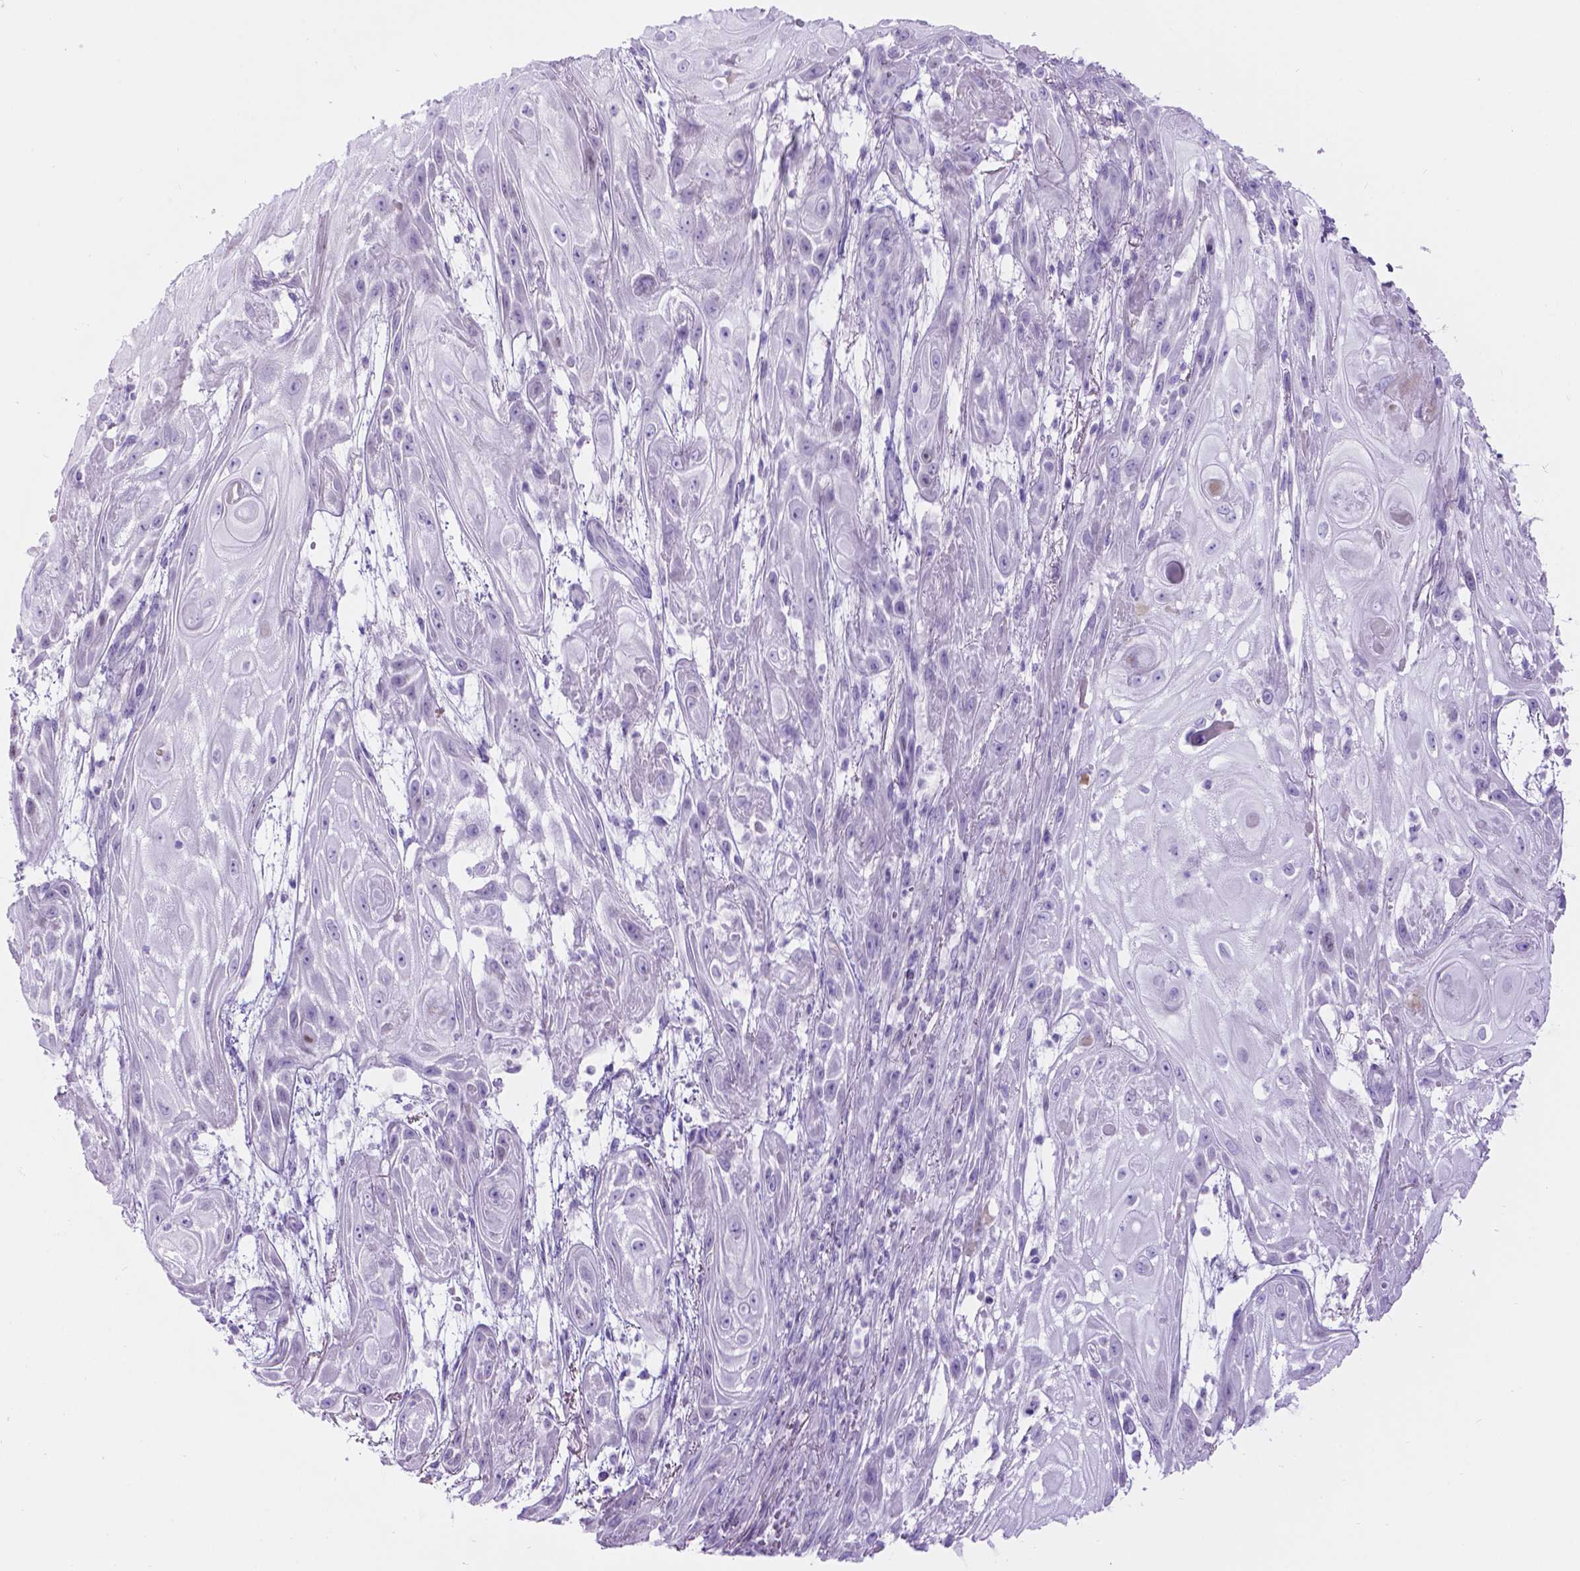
{"staining": {"intensity": "negative", "quantity": "none", "location": "none"}, "tissue": "skin cancer", "cell_type": "Tumor cells", "image_type": "cancer", "snomed": [{"axis": "morphology", "description": "Squamous cell carcinoma, NOS"}, {"axis": "topography", "description": "Skin"}], "caption": "Photomicrograph shows no protein staining in tumor cells of skin cancer (squamous cell carcinoma) tissue.", "gene": "SPAG6", "patient": {"sex": "male", "age": 62}}